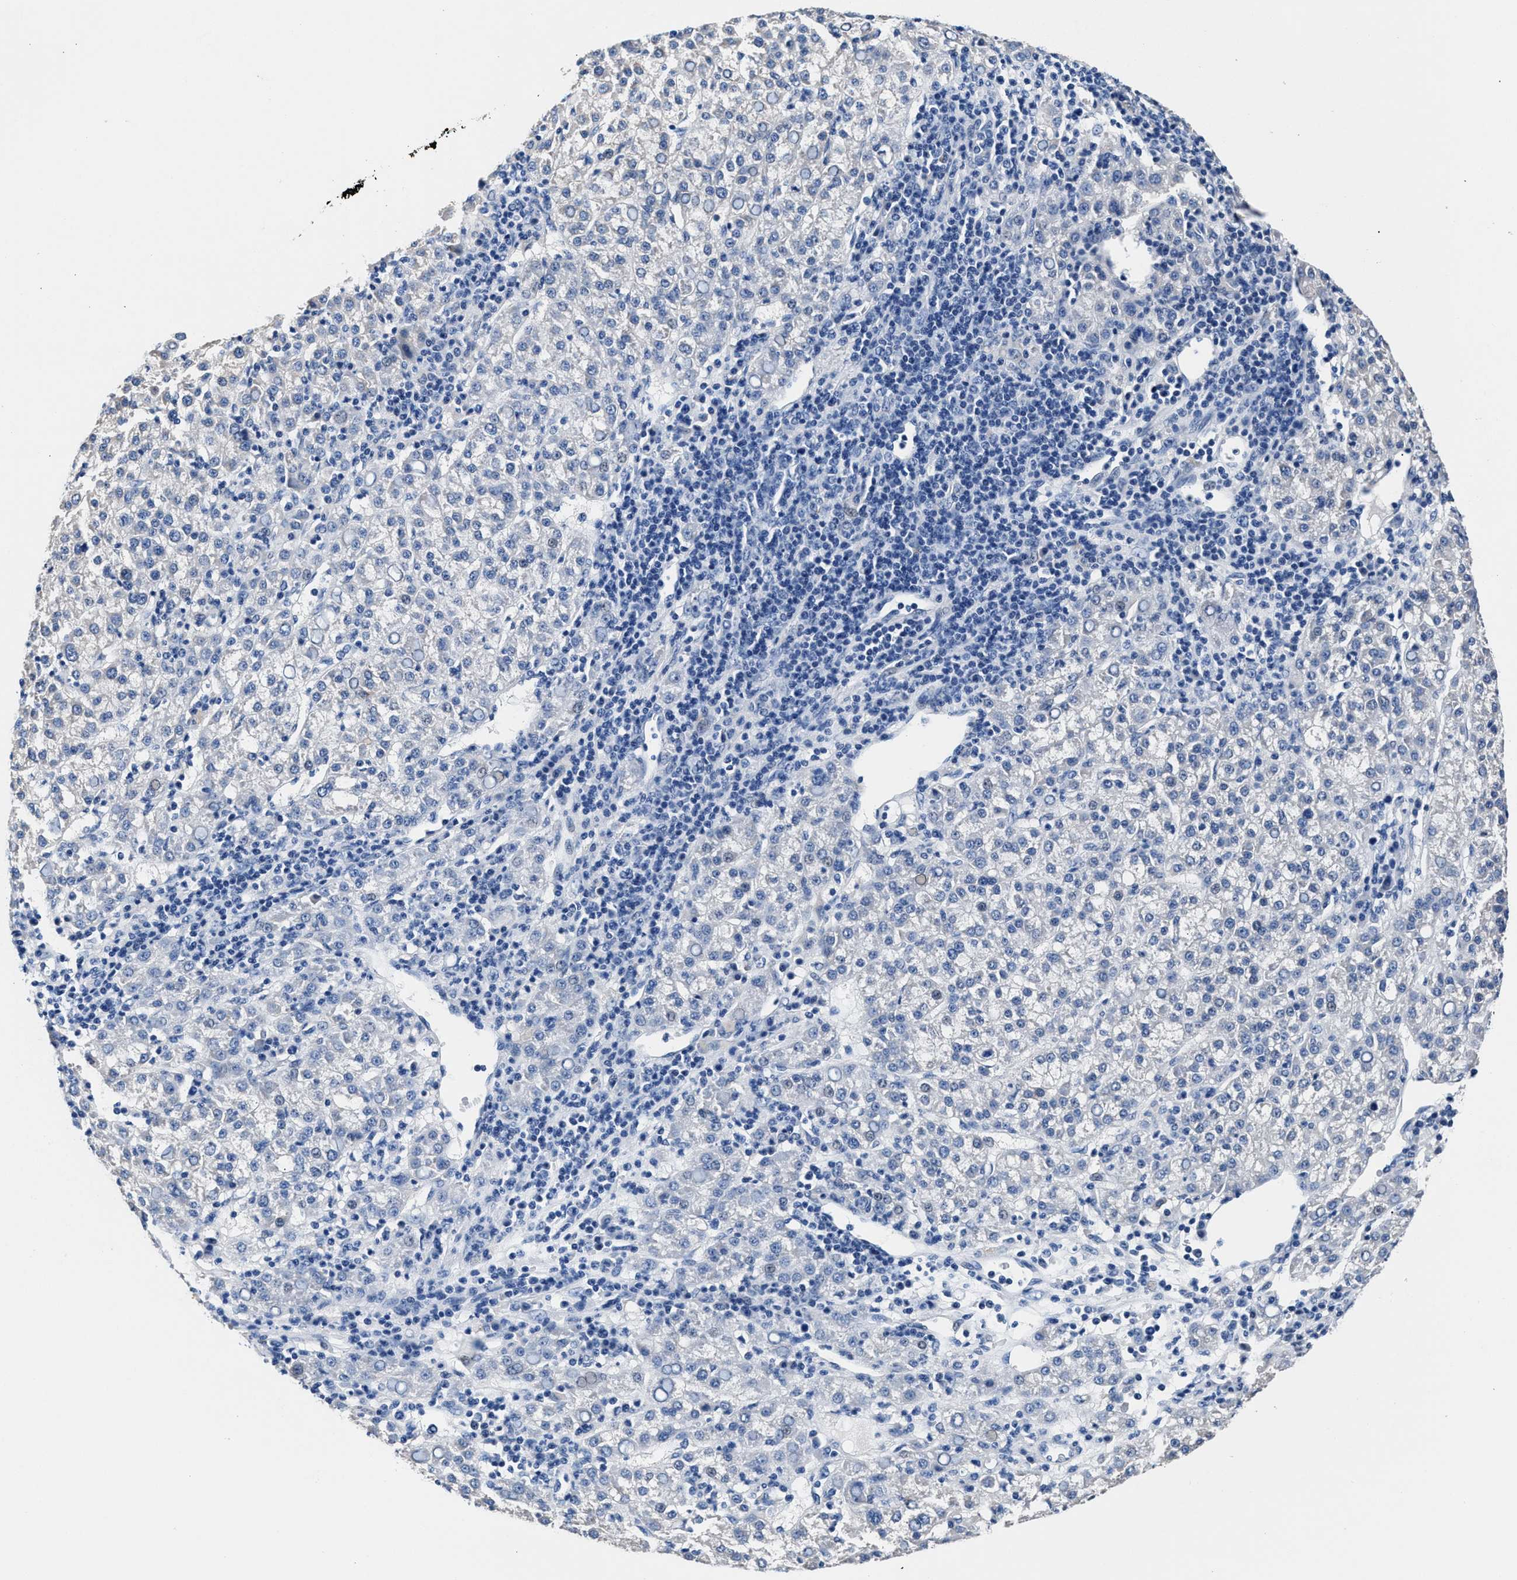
{"staining": {"intensity": "negative", "quantity": "none", "location": "none"}, "tissue": "liver cancer", "cell_type": "Tumor cells", "image_type": "cancer", "snomed": [{"axis": "morphology", "description": "Carcinoma, Hepatocellular, NOS"}, {"axis": "topography", "description": "Liver"}], "caption": "A high-resolution photomicrograph shows immunohistochemistry staining of liver hepatocellular carcinoma, which shows no significant positivity in tumor cells.", "gene": "GSTM1", "patient": {"sex": "female", "age": 58}}